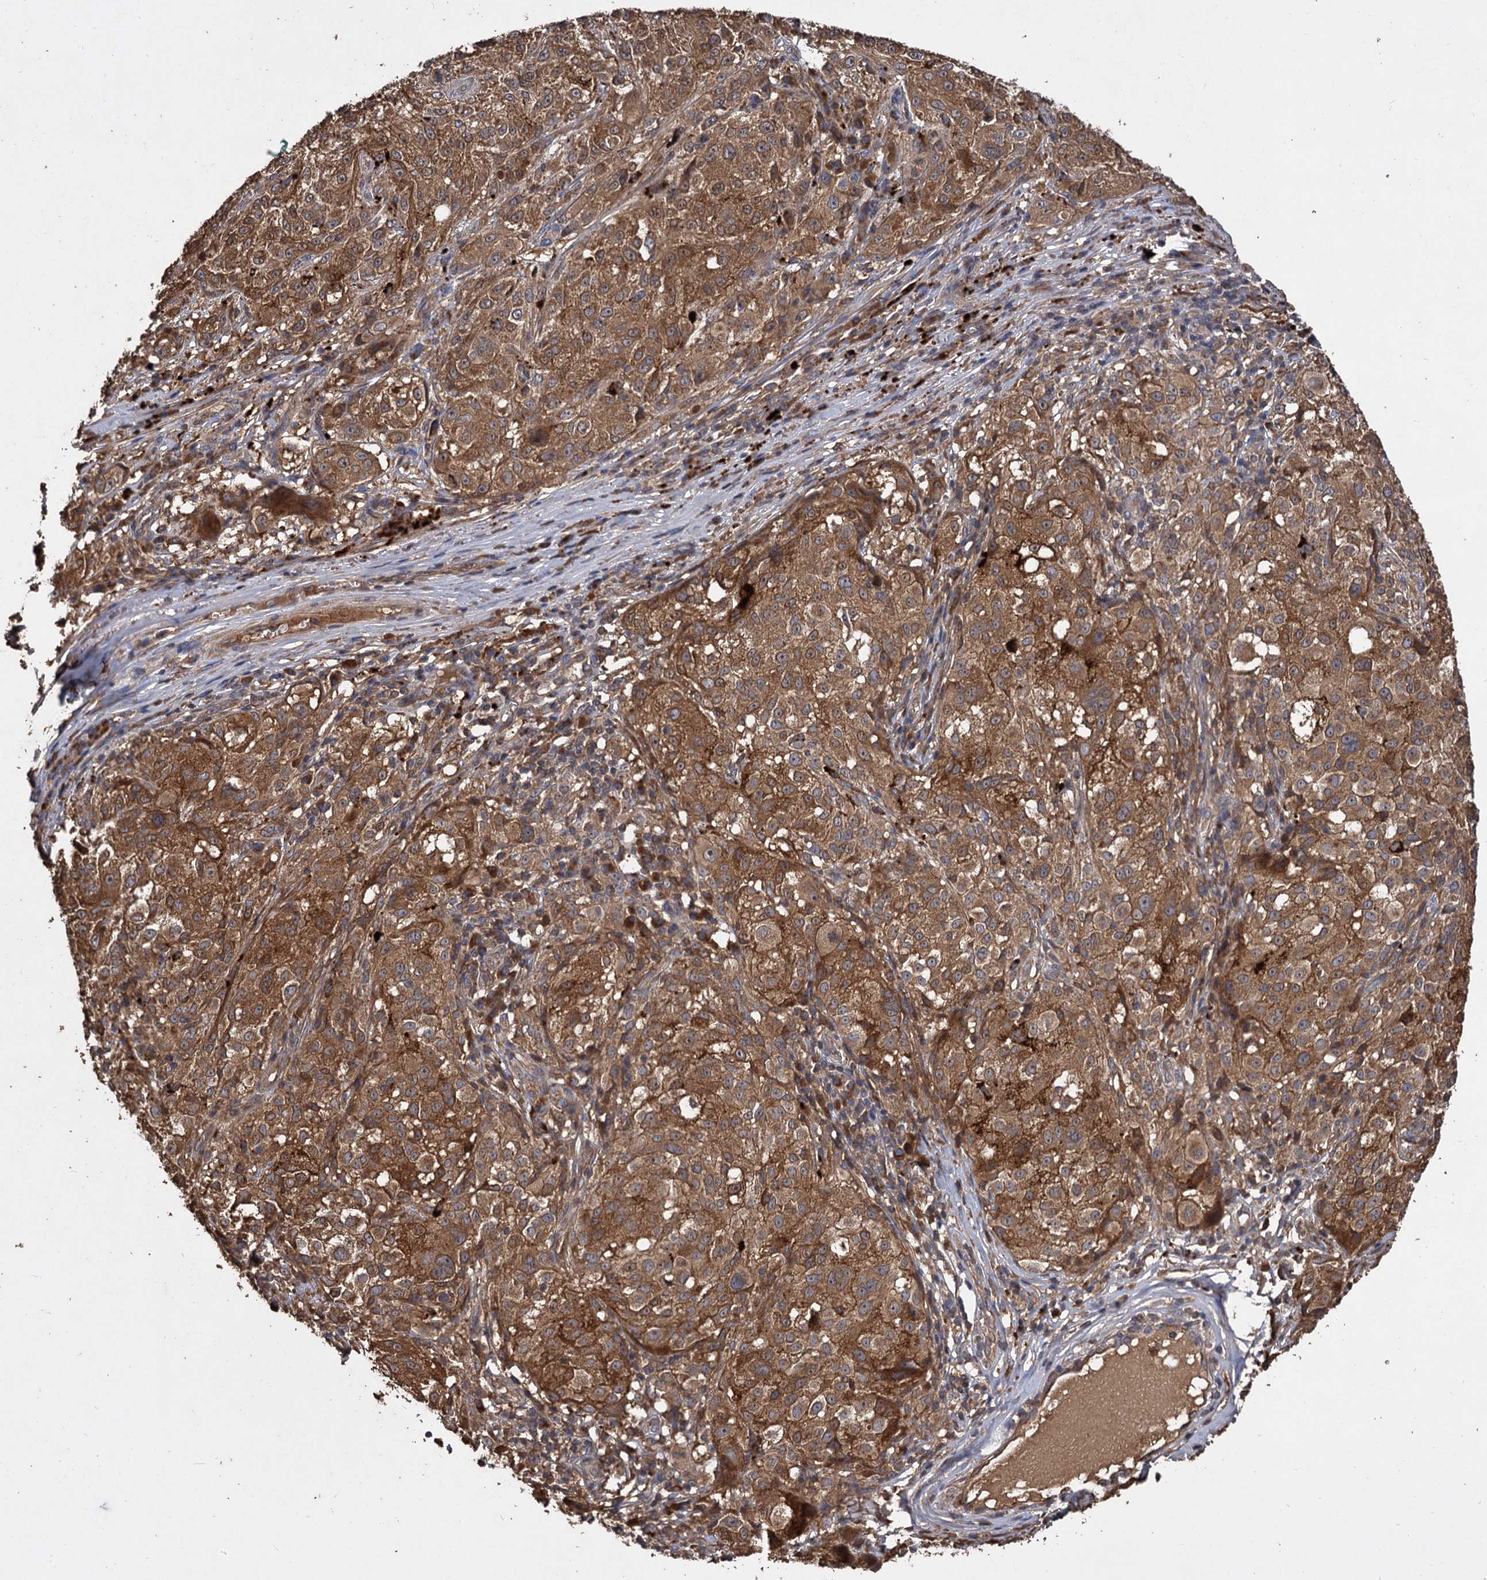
{"staining": {"intensity": "strong", "quantity": ">75%", "location": "cytoplasmic/membranous"}, "tissue": "melanoma", "cell_type": "Tumor cells", "image_type": "cancer", "snomed": [{"axis": "morphology", "description": "Necrosis, NOS"}, {"axis": "morphology", "description": "Malignant melanoma, NOS"}, {"axis": "topography", "description": "Skin"}], "caption": "DAB immunohistochemical staining of malignant melanoma demonstrates strong cytoplasmic/membranous protein positivity in approximately >75% of tumor cells. The staining is performed using DAB (3,3'-diaminobenzidine) brown chromogen to label protein expression. The nuclei are counter-stained blue using hematoxylin.", "gene": "GCLC", "patient": {"sex": "female", "age": 87}}